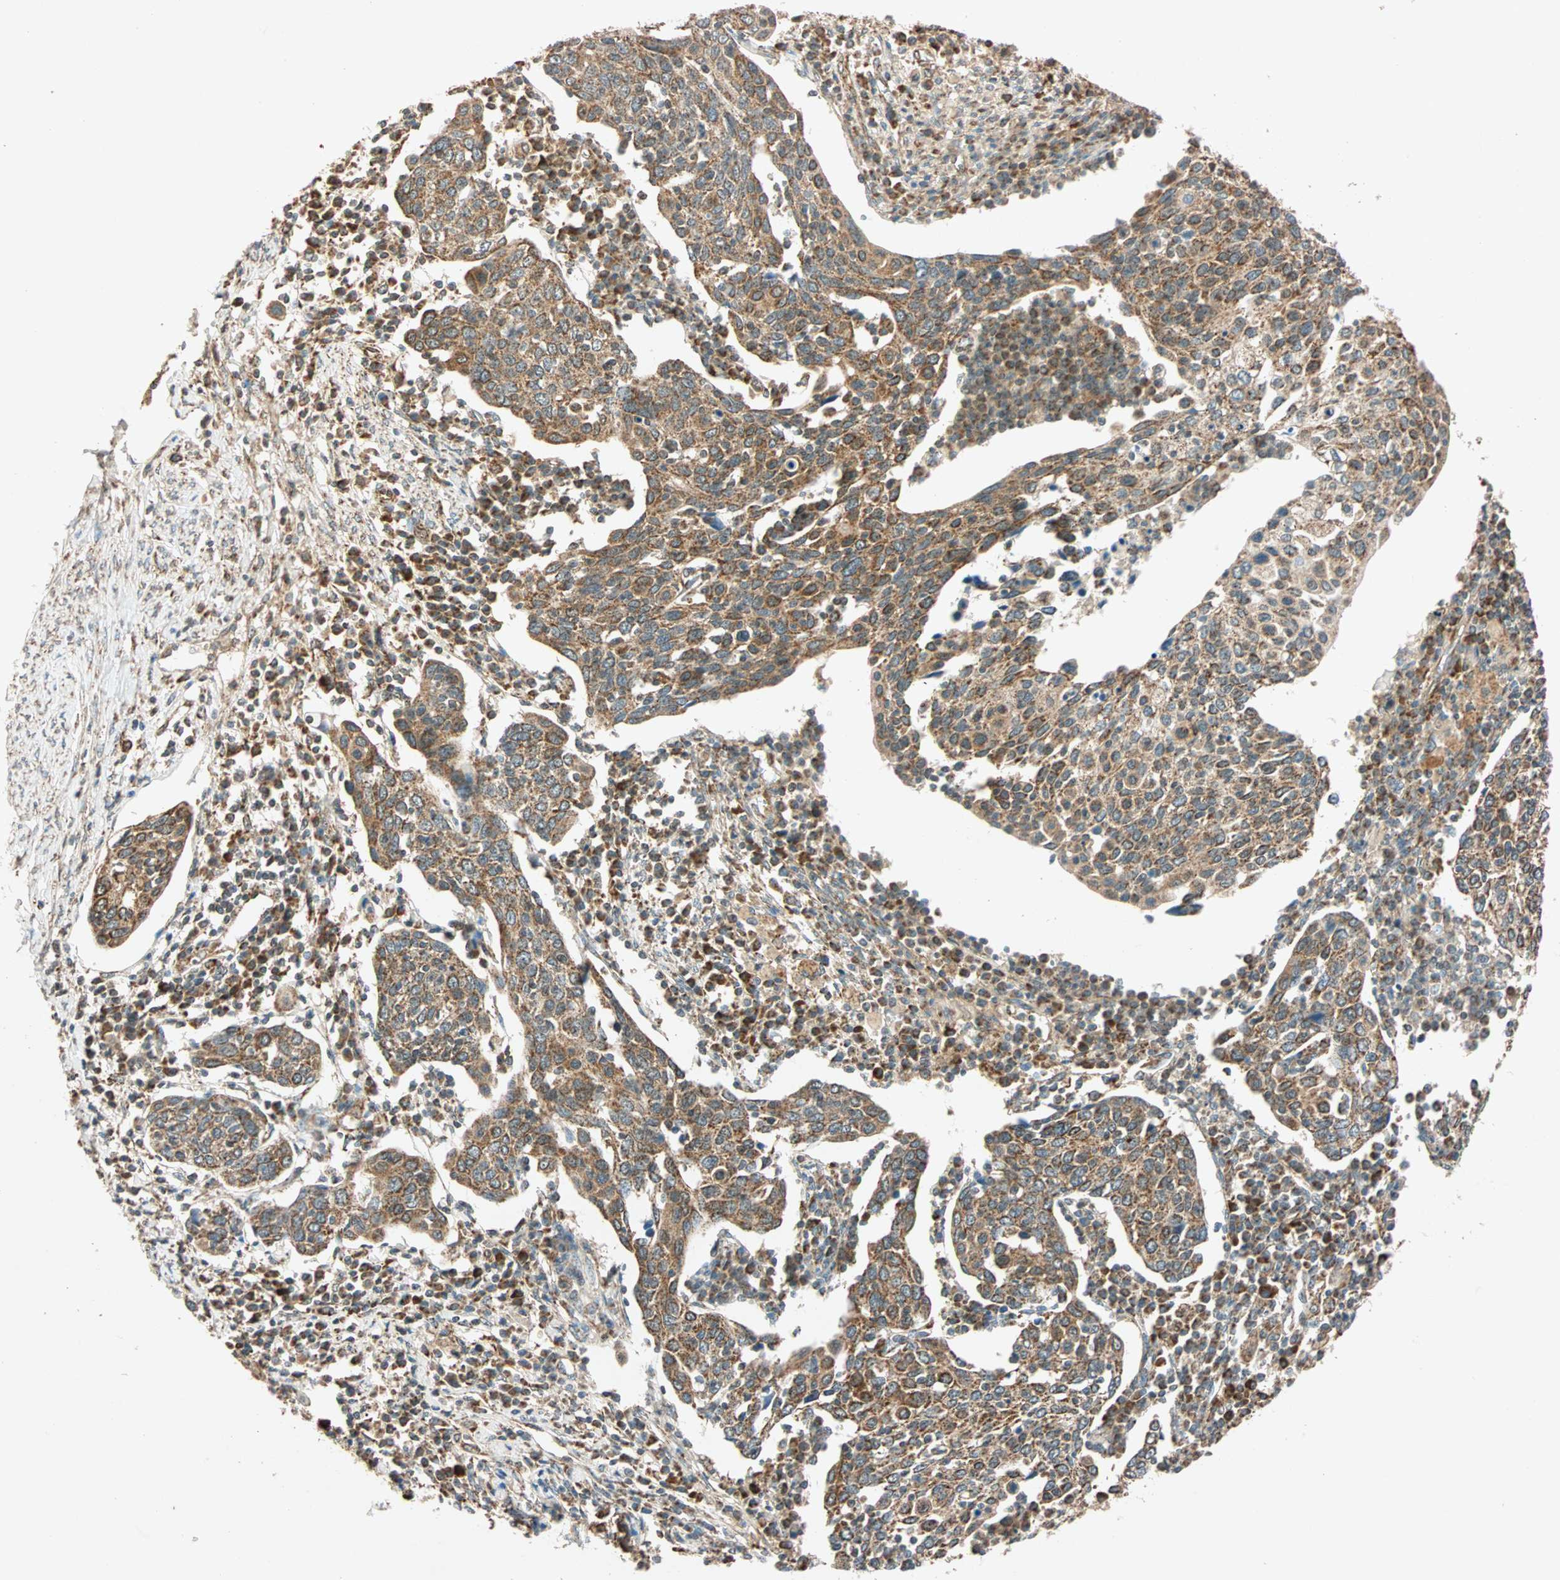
{"staining": {"intensity": "strong", "quantity": ">75%", "location": "cytoplasmic/membranous"}, "tissue": "cervical cancer", "cell_type": "Tumor cells", "image_type": "cancer", "snomed": [{"axis": "morphology", "description": "Squamous cell carcinoma, NOS"}, {"axis": "topography", "description": "Cervix"}], "caption": "Human squamous cell carcinoma (cervical) stained with a protein marker demonstrates strong staining in tumor cells.", "gene": "MAPK1", "patient": {"sex": "female", "age": 40}}